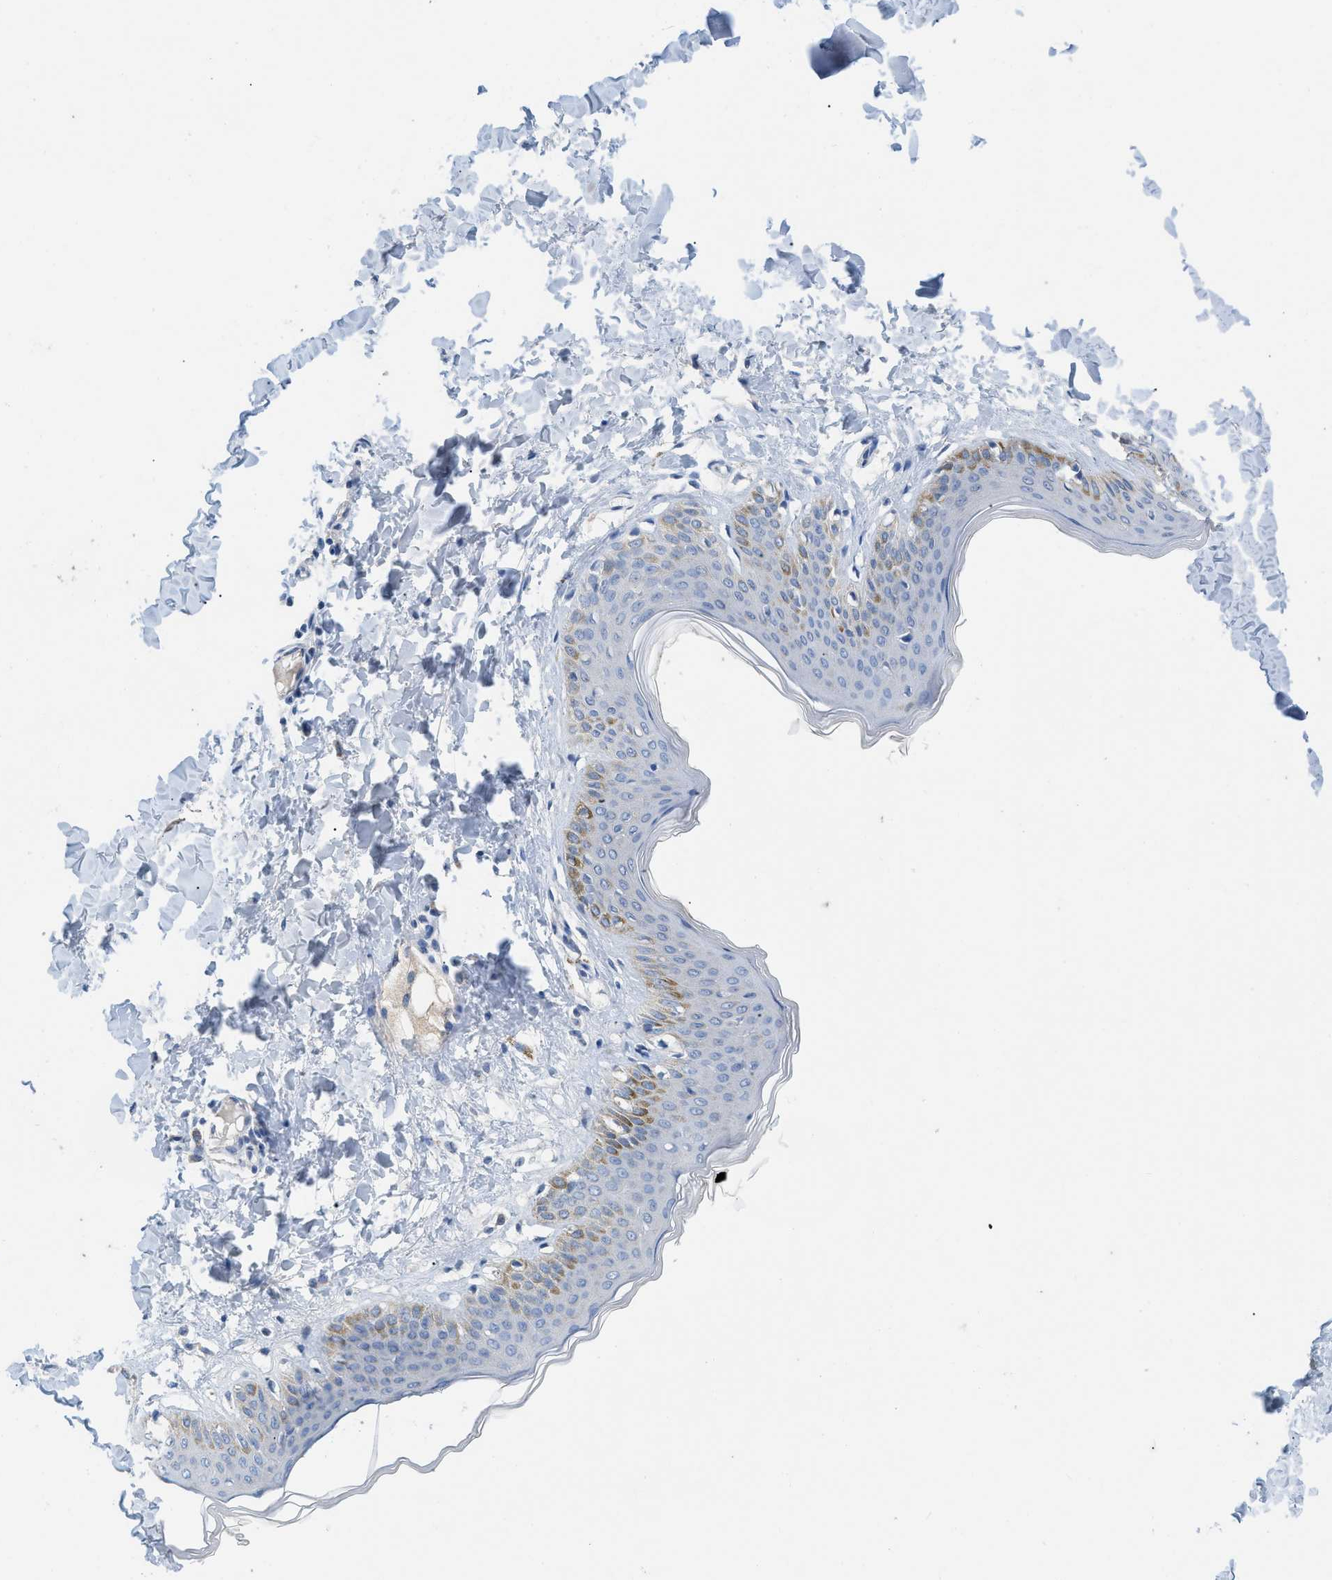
{"staining": {"intensity": "negative", "quantity": "none", "location": "none"}, "tissue": "skin", "cell_type": "Fibroblasts", "image_type": "normal", "snomed": [{"axis": "morphology", "description": "Normal tissue, NOS"}, {"axis": "topography", "description": "Skin"}], "caption": "Protein analysis of benign skin exhibits no significant expression in fibroblasts. (Immunohistochemistry, brightfield microscopy, high magnification).", "gene": "HPX", "patient": {"sex": "female", "age": 17}}